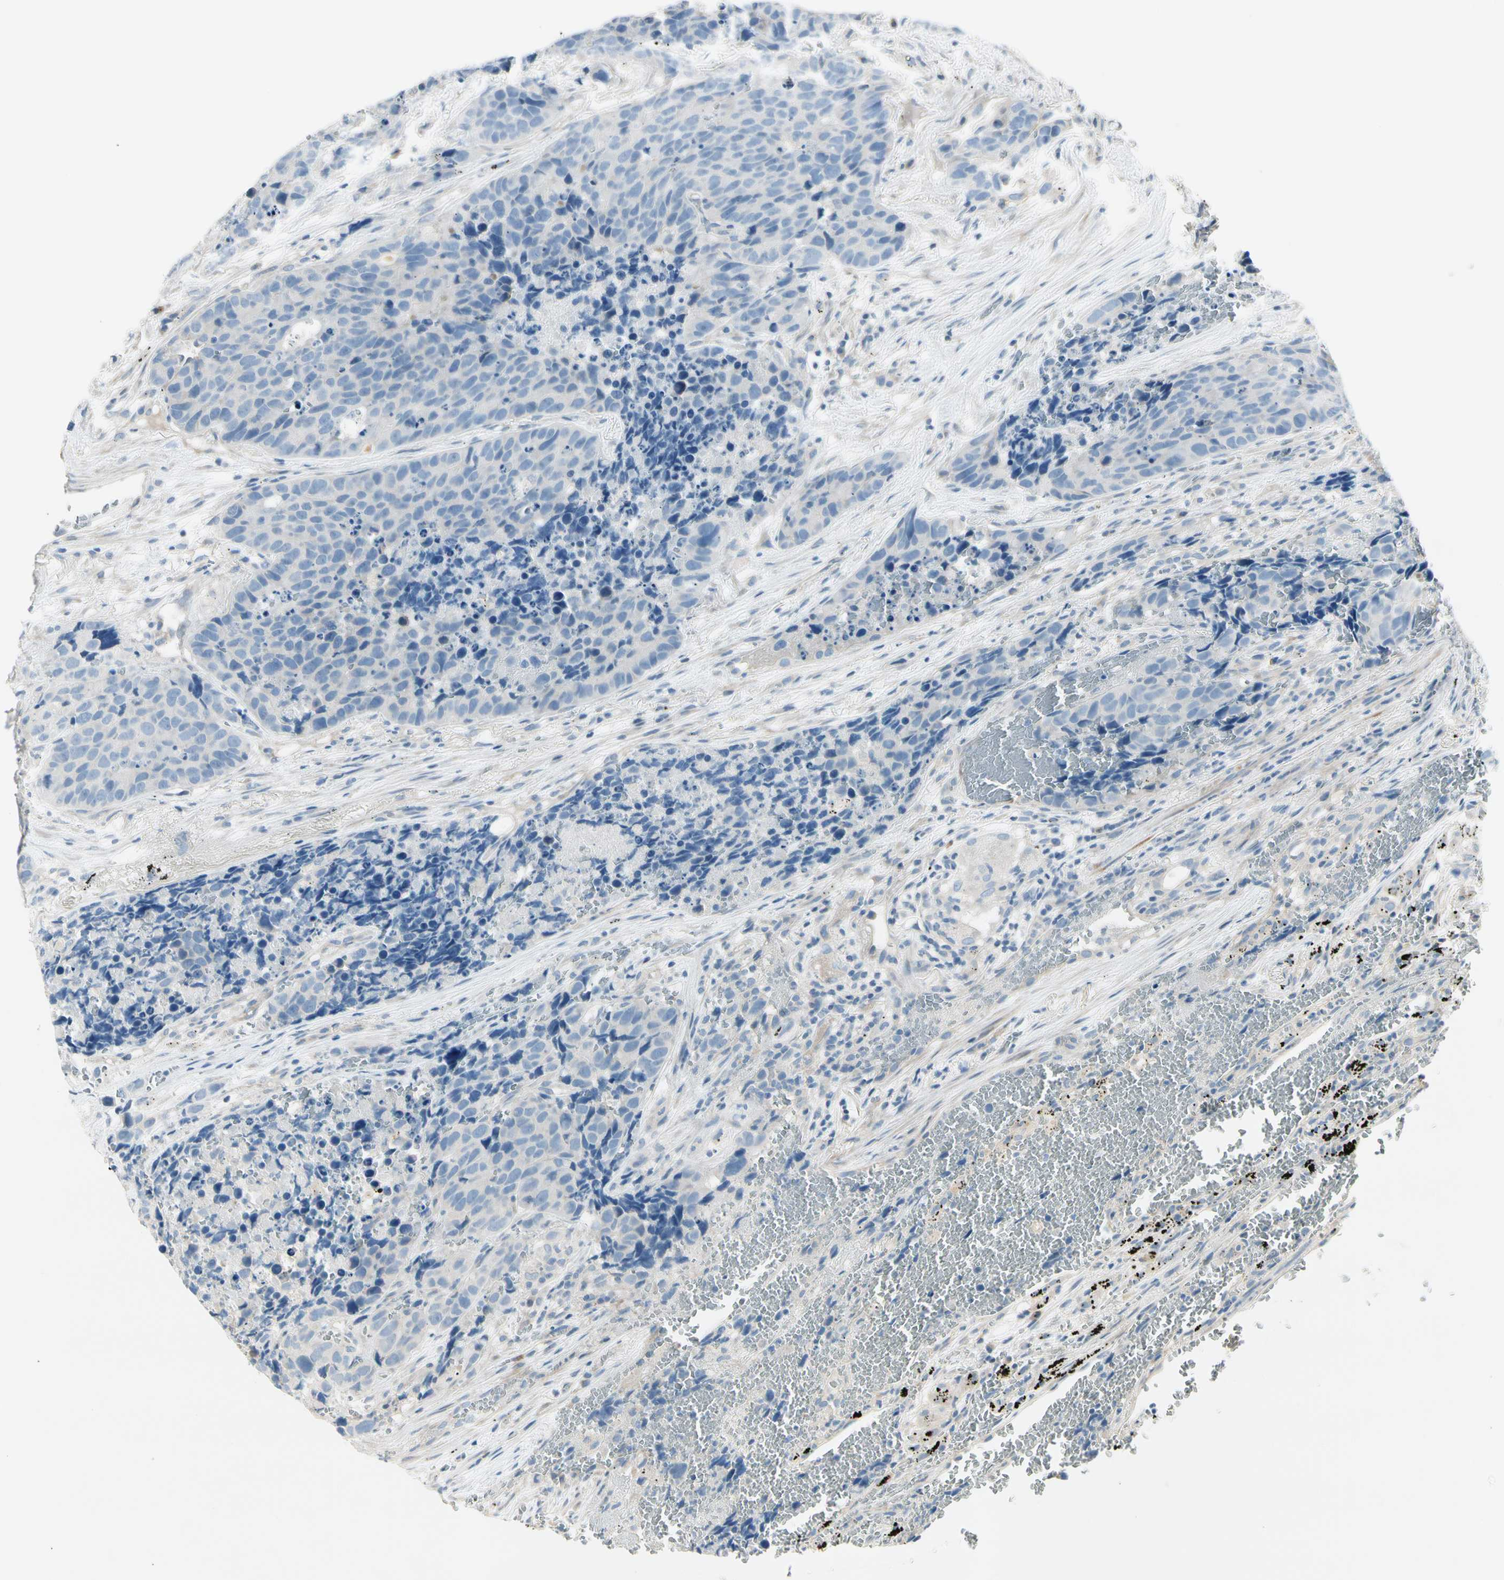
{"staining": {"intensity": "negative", "quantity": "none", "location": "none"}, "tissue": "carcinoid", "cell_type": "Tumor cells", "image_type": "cancer", "snomed": [{"axis": "morphology", "description": "Carcinoid, malignant, NOS"}, {"axis": "topography", "description": "Lung"}], "caption": "The micrograph displays no significant positivity in tumor cells of carcinoid (malignant).", "gene": "ADGRA3", "patient": {"sex": "male", "age": 60}}